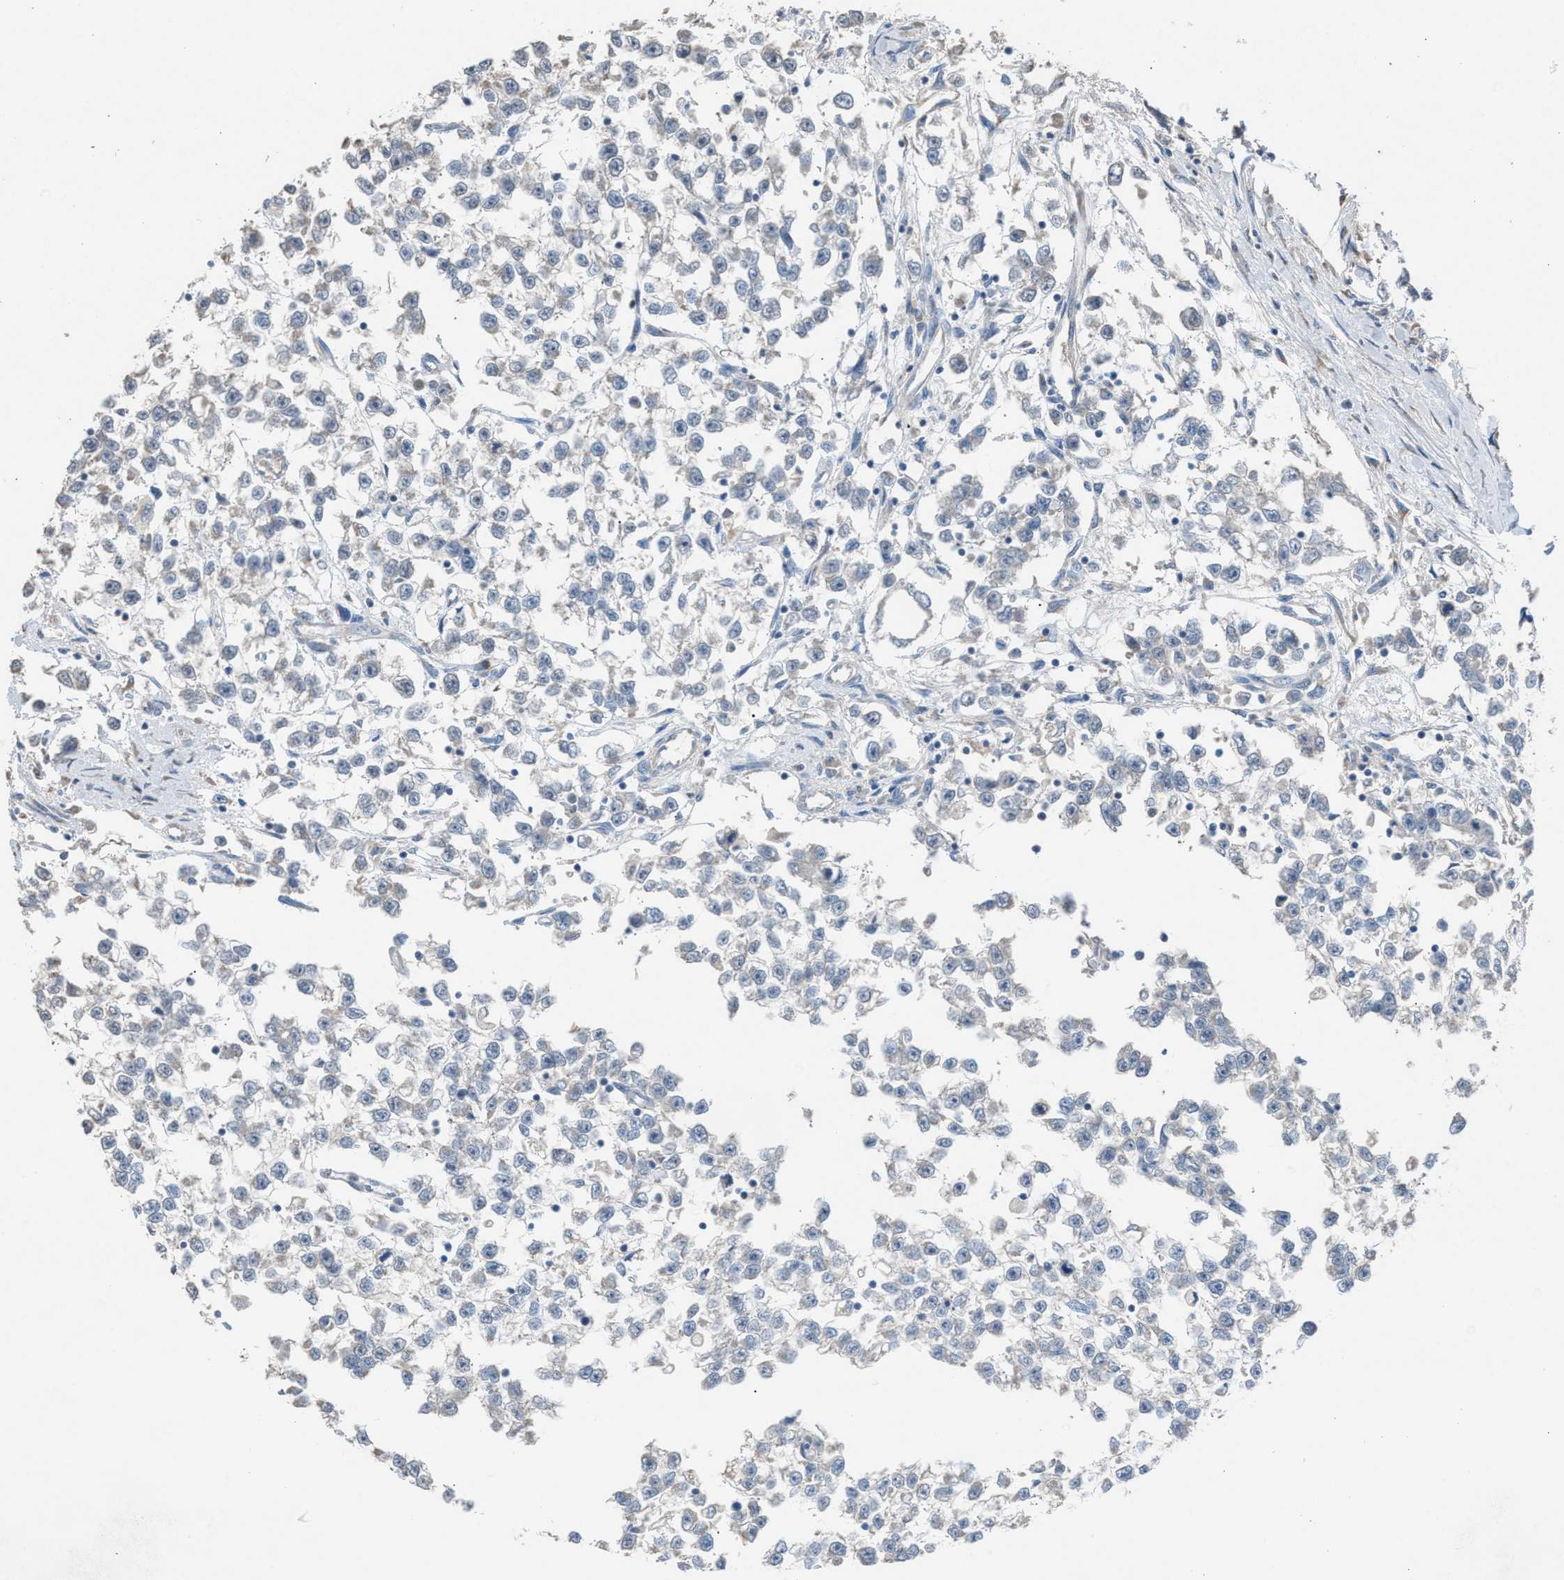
{"staining": {"intensity": "negative", "quantity": "none", "location": "none"}, "tissue": "testis cancer", "cell_type": "Tumor cells", "image_type": "cancer", "snomed": [{"axis": "morphology", "description": "Seminoma, NOS"}, {"axis": "morphology", "description": "Carcinoma, Embryonal, NOS"}, {"axis": "topography", "description": "Testis"}], "caption": "IHC histopathology image of neoplastic tissue: embryonal carcinoma (testis) stained with DAB exhibits no significant protein staining in tumor cells.", "gene": "TPK1", "patient": {"sex": "male", "age": 51}}